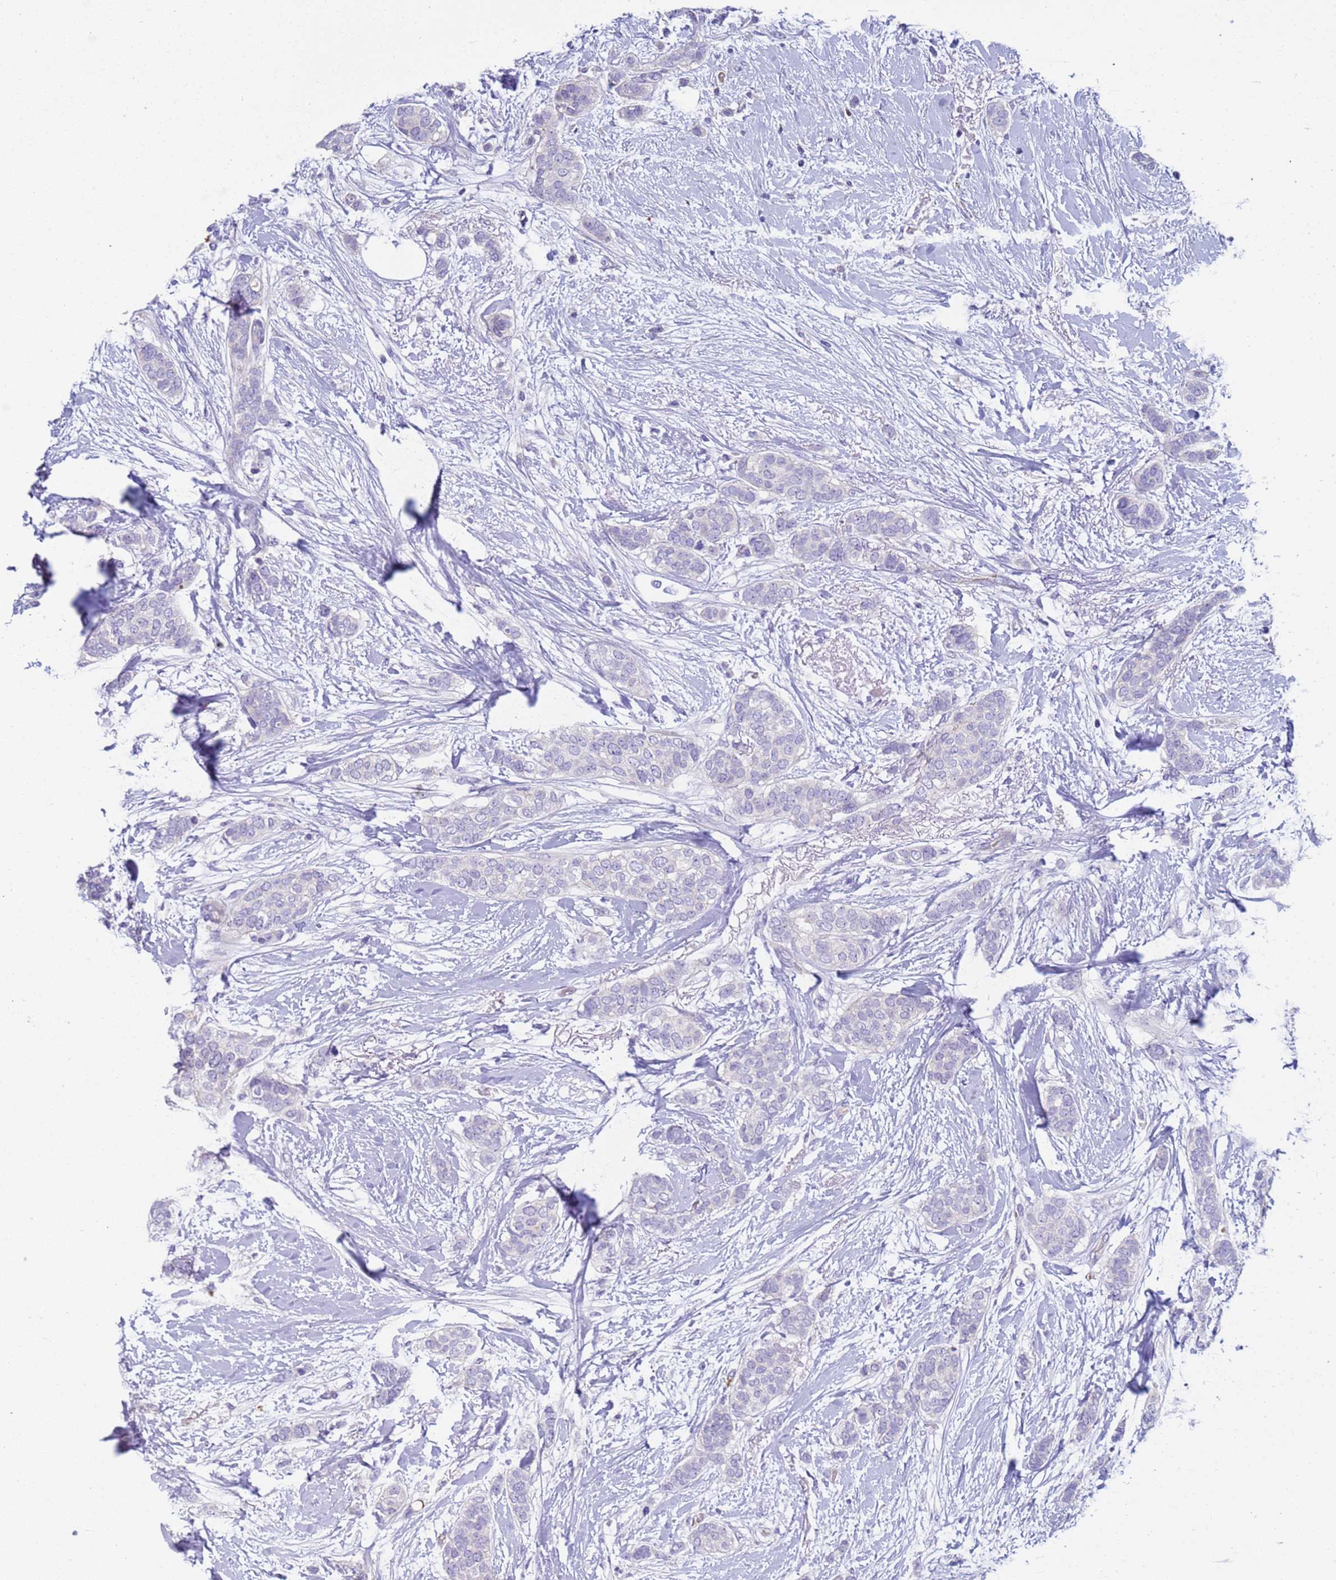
{"staining": {"intensity": "negative", "quantity": "none", "location": "none"}, "tissue": "breast cancer", "cell_type": "Tumor cells", "image_type": "cancer", "snomed": [{"axis": "morphology", "description": "Duct carcinoma"}, {"axis": "topography", "description": "Breast"}], "caption": "High magnification brightfield microscopy of breast cancer stained with DAB (brown) and counterstained with hematoxylin (blue): tumor cells show no significant staining.", "gene": "C4orf46", "patient": {"sex": "female", "age": 72}}